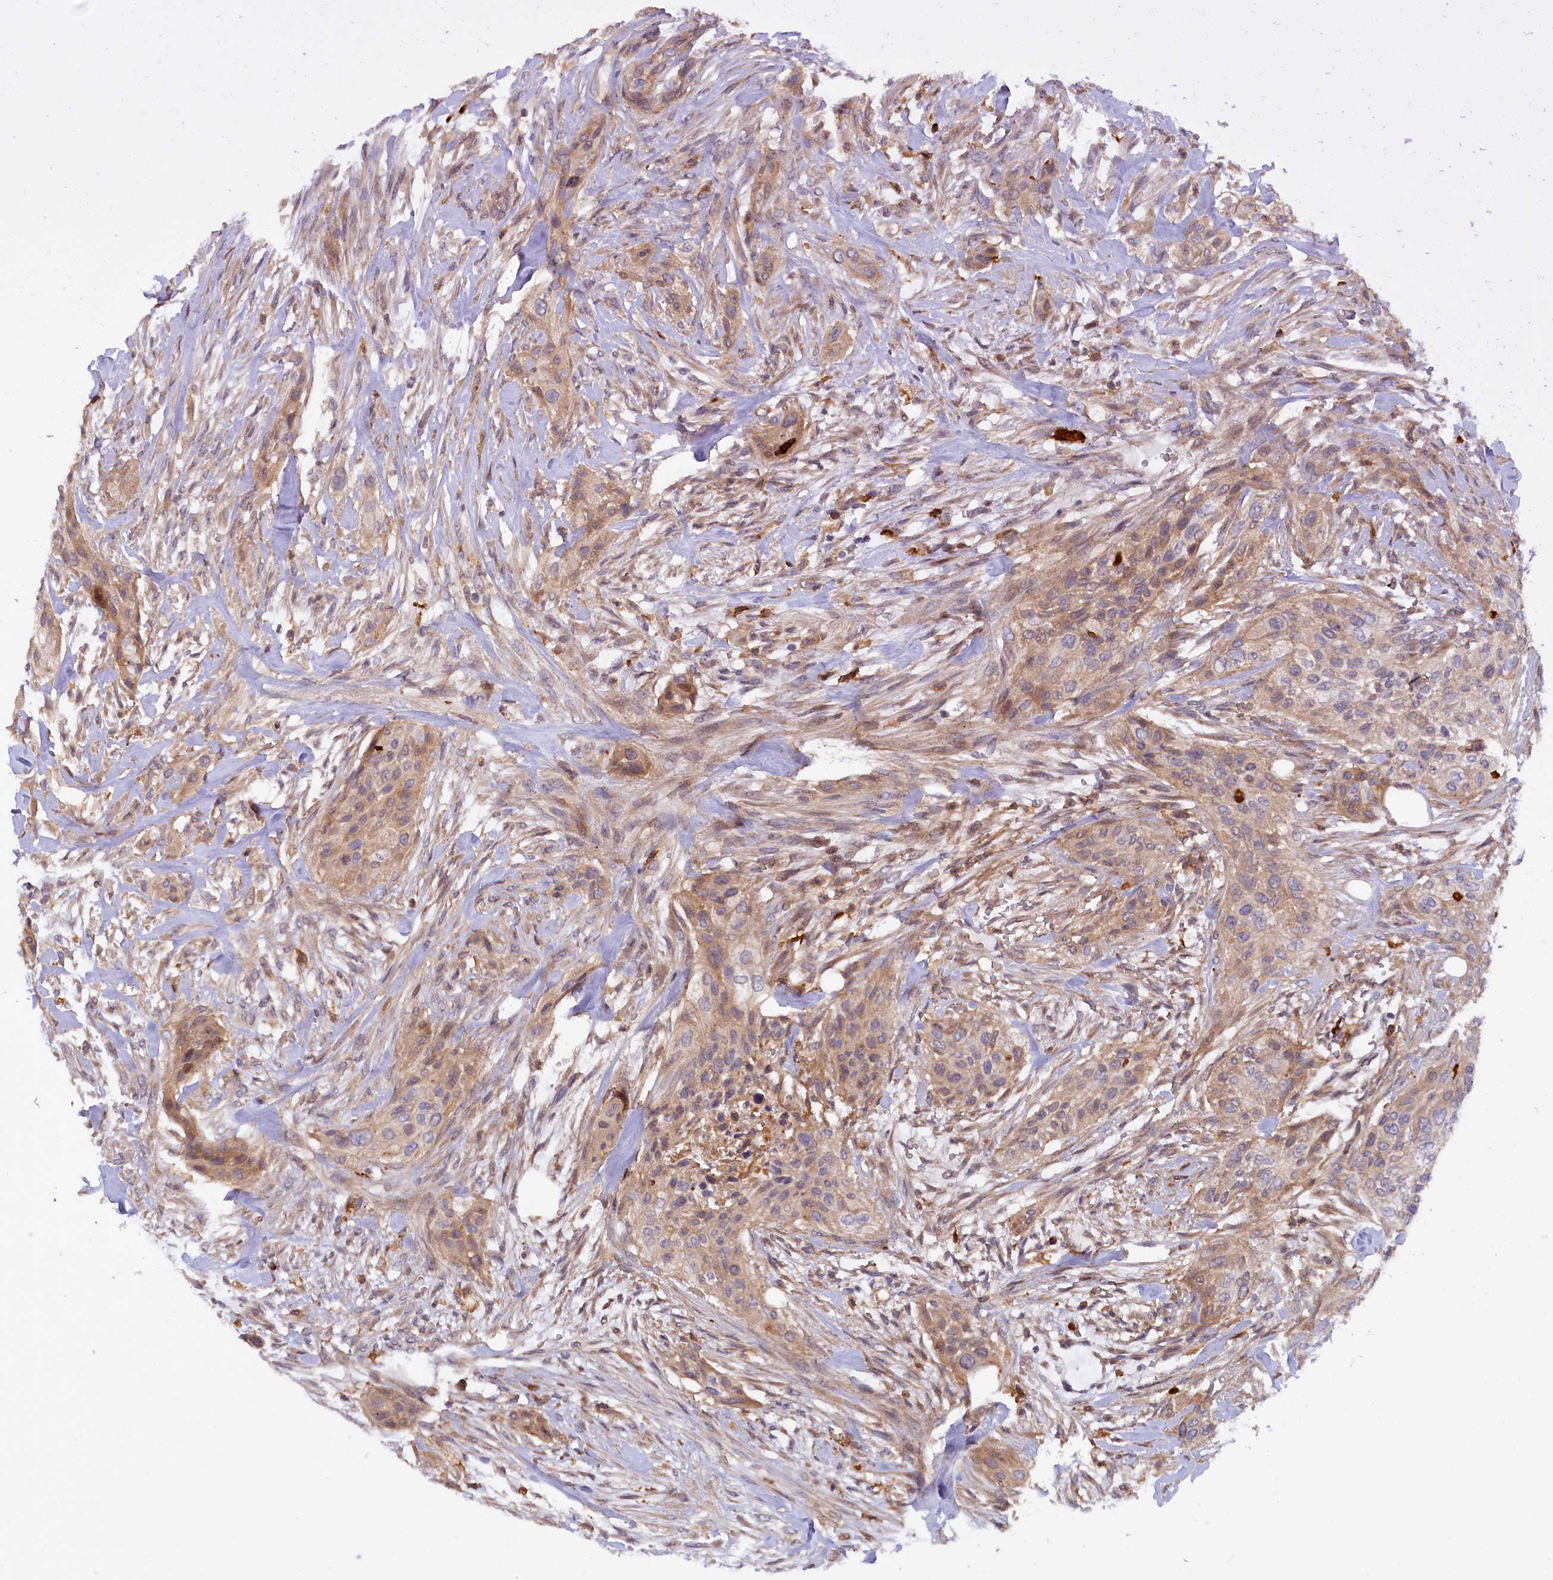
{"staining": {"intensity": "weak", "quantity": "<25%", "location": "cytoplasmic/membranous"}, "tissue": "urothelial cancer", "cell_type": "Tumor cells", "image_type": "cancer", "snomed": [{"axis": "morphology", "description": "Urothelial carcinoma, High grade"}, {"axis": "topography", "description": "Urinary bladder"}], "caption": "Immunohistochemistry image of human high-grade urothelial carcinoma stained for a protein (brown), which reveals no expression in tumor cells. The staining is performed using DAB brown chromogen with nuclei counter-stained in using hematoxylin.", "gene": "FERMT1", "patient": {"sex": "male", "age": 35}}